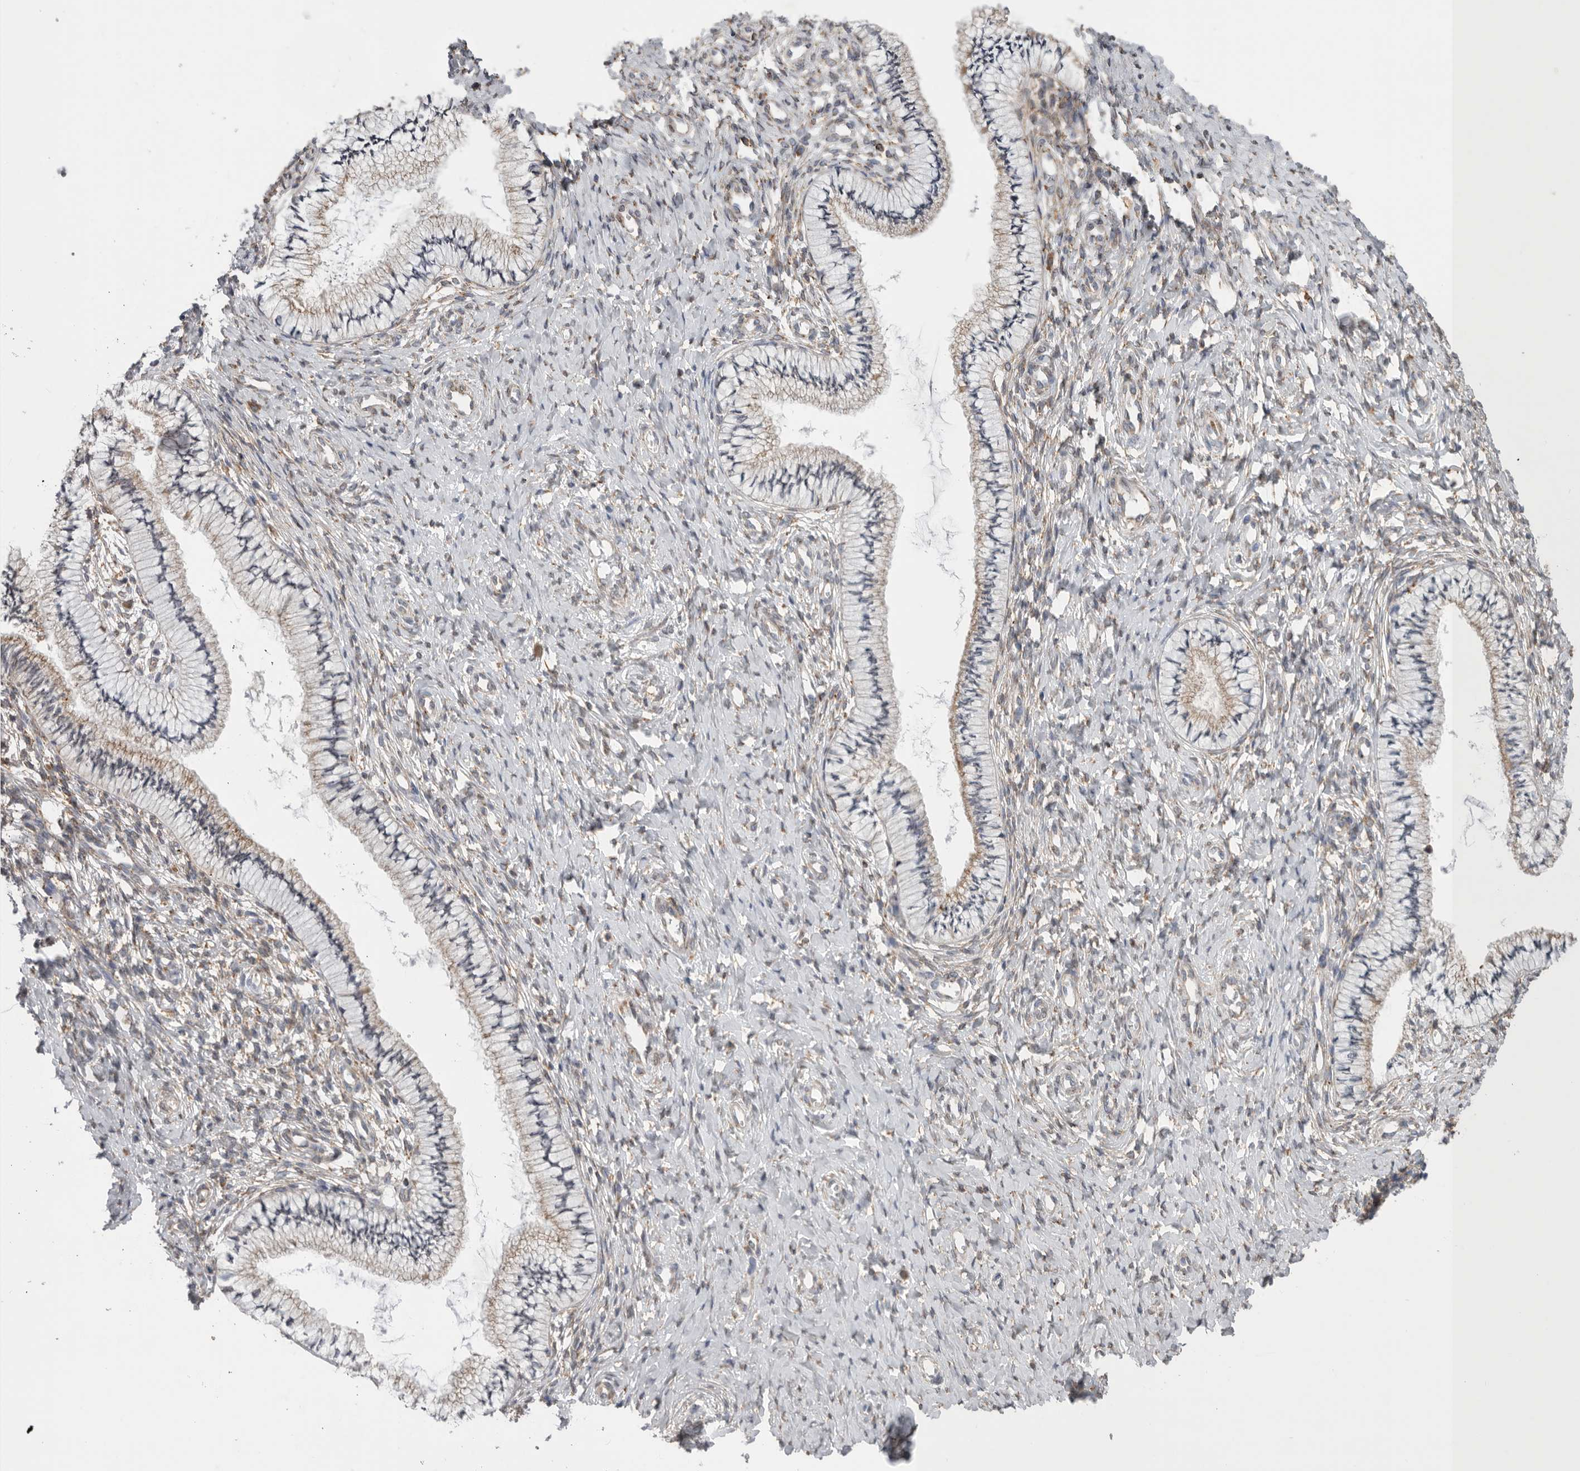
{"staining": {"intensity": "weak", "quantity": "25%-75%", "location": "cytoplasmic/membranous"}, "tissue": "cervix", "cell_type": "Glandular cells", "image_type": "normal", "snomed": [{"axis": "morphology", "description": "Normal tissue, NOS"}, {"axis": "topography", "description": "Cervix"}], "caption": "The photomicrograph shows immunohistochemical staining of unremarkable cervix. There is weak cytoplasmic/membranous staining is seen in about 25%-75% of glandular cells. (Stains: DAB (3,3'-diaminobenzidine) in brown, nuclei in blue, Microscopy: brightfield microscopy at high magnification).", "gene": "GANAB", "patient": {"sex": "female", "age": 36}}